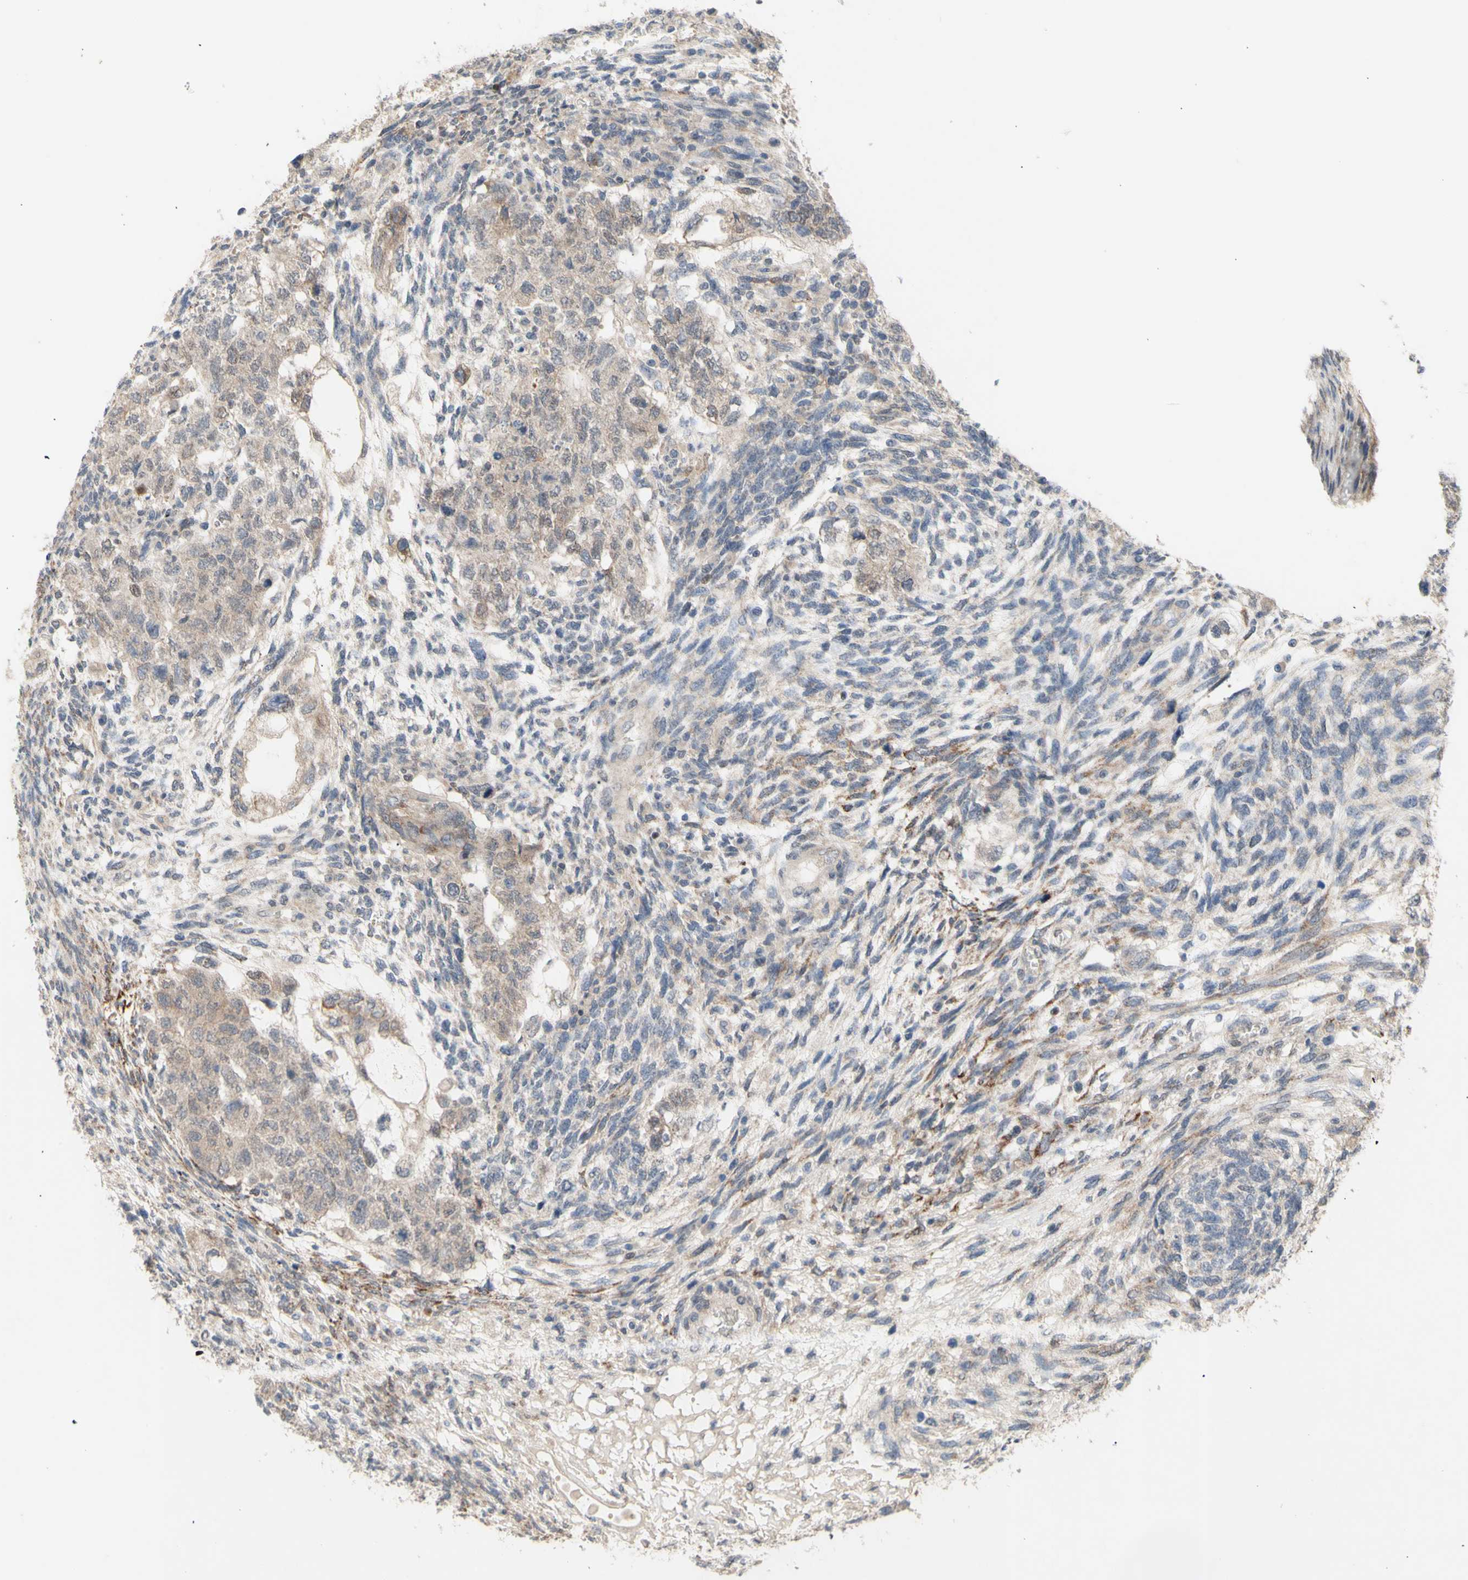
{"staining": {"intensity": "weak", "quantity": ">75%", "location": "cytoplasmic/membranous"}, "tissue": "testis cancer", "cell_type": "Tumor cells", "image_type": "cancer", "snomed": [{"axis": "morphology", "description": "Normal tissue, NOS"}, {"axis": "morphology", "description": "Carcinoma, Embryonal, NOS"}, {"axis": "topography", "description": "Testis"}], "caption": "High-power microscopy captured an IHC histopathology image of testis cancer (embryonal carcinoma), revealing weak cytoplasmic/membranous expression in about >75% of tumor cells. (Stains: DAB (3,3'-diaminobenzidine) in brown, nuclei in blue, Microscopy: brightfield microscopy at high magnification).", "gene": "NLRP1", "patient": {"sex": "male", "age": 36}}